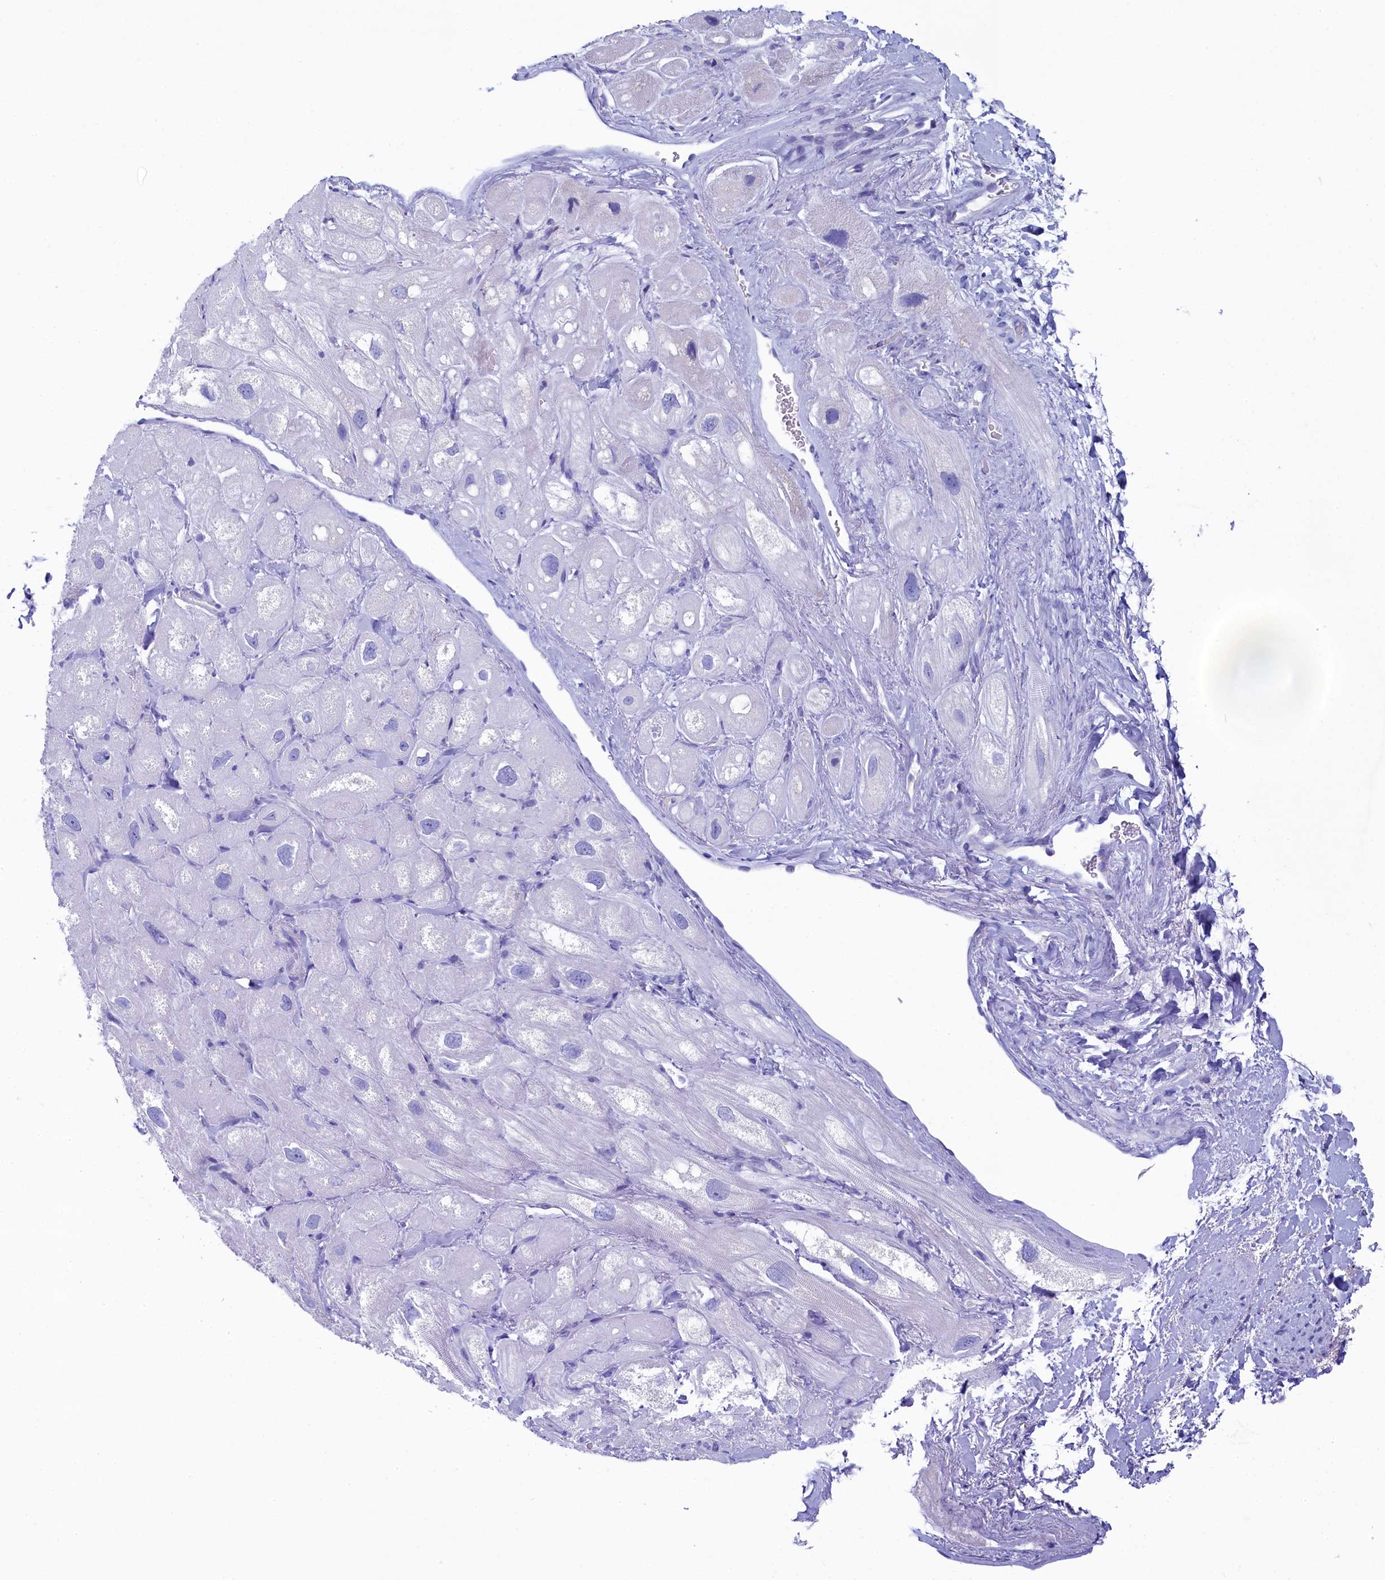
{"staining": {"intensity": "negative", "quantity": "none", "location": "none"}, "tissue": "heart muscle", "cell_type": "Cardiomyocytes", "image_type": "normal", "snomed": [{"axis": "morphology", "description": "Normal tissue, NOS"}, {"axis": "topography", "description": "Heart"}], "caption": "This is an immunohistochemistry photomicrograph of benign heart muscle. There is no expression in cardiomyocytes.", "gene": "SKA3", "patient": {"sex": "male", "age": 49}}